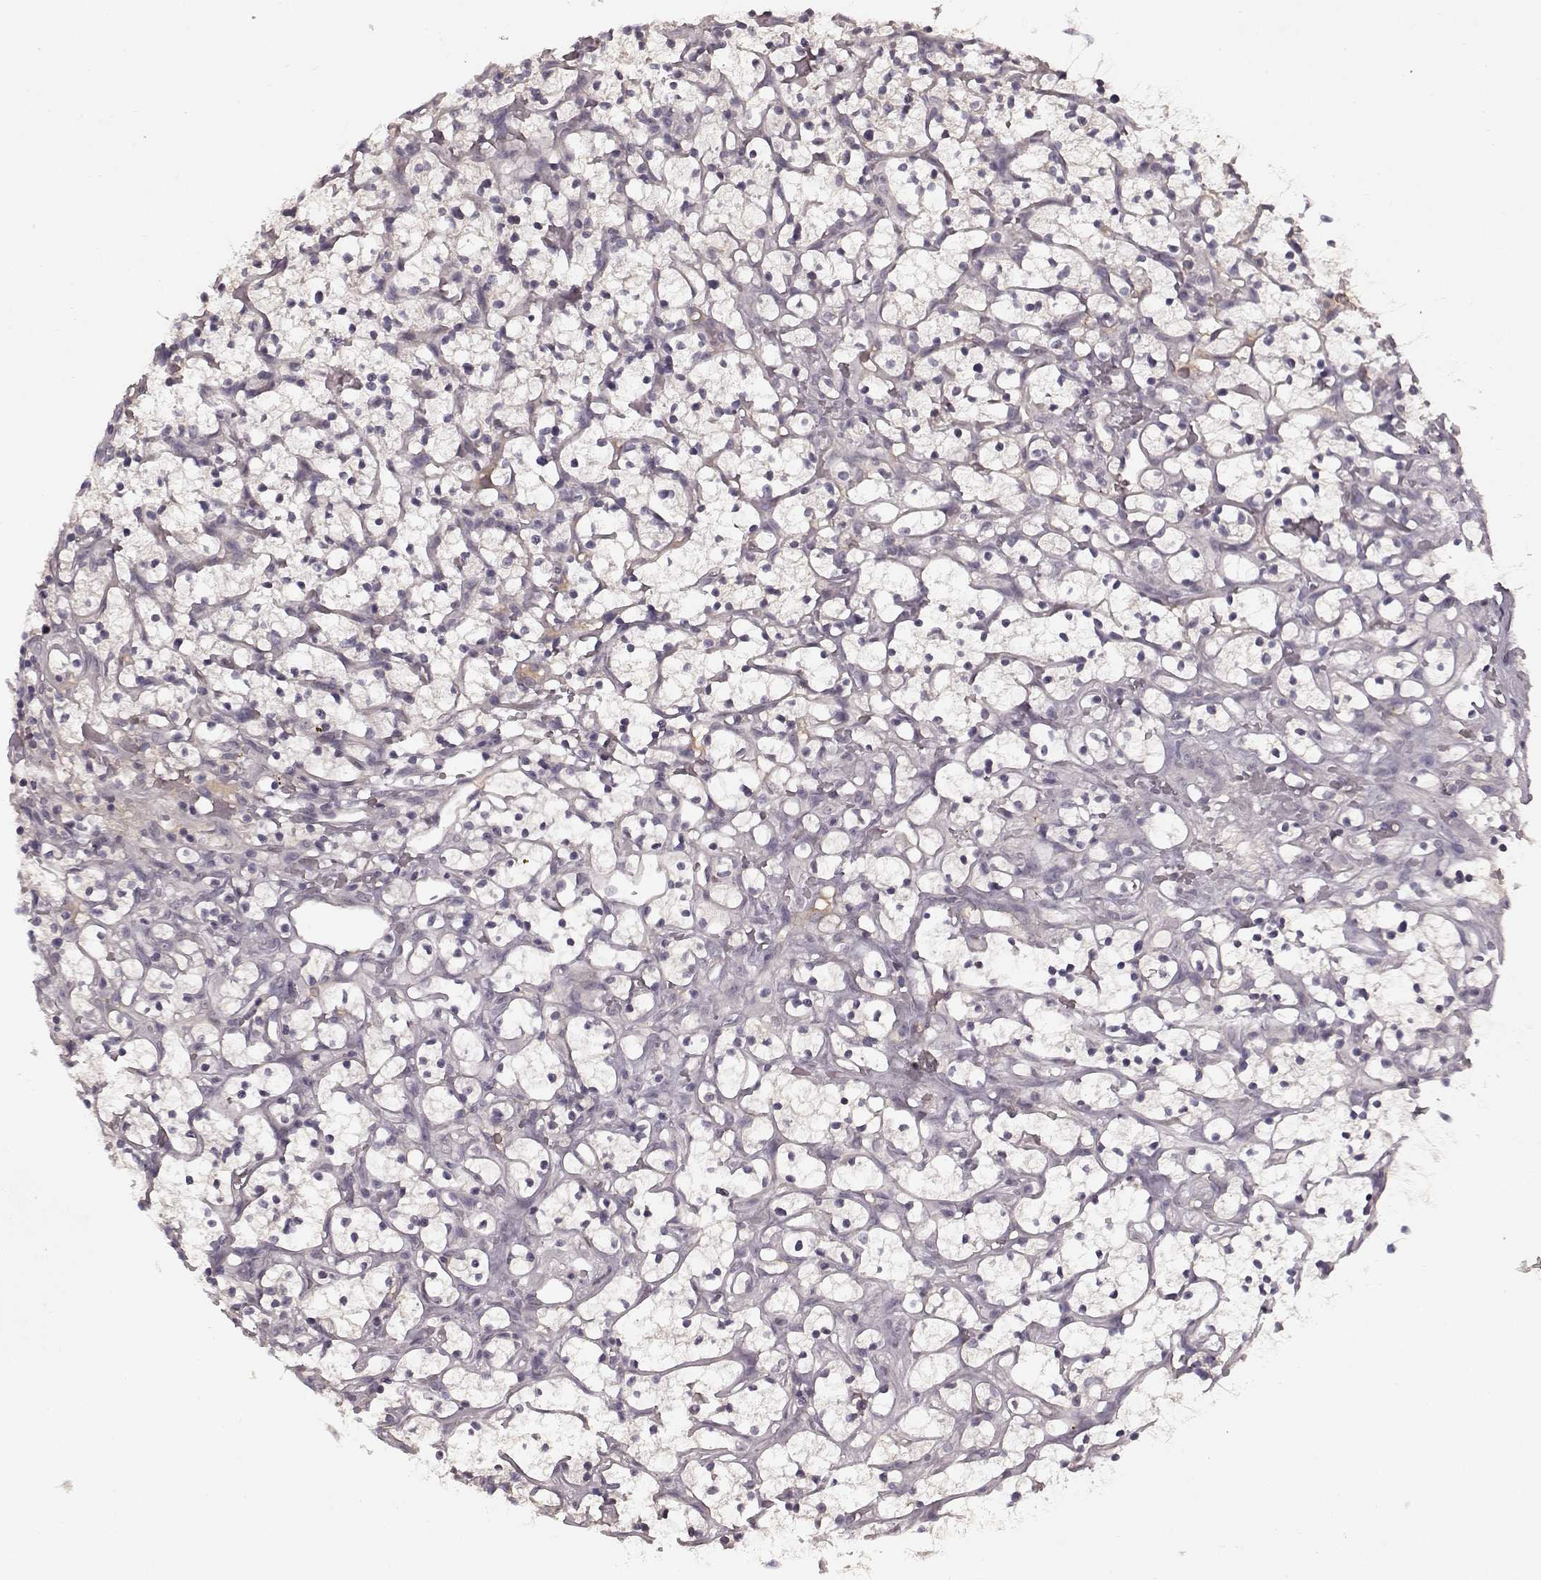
{"staining": {"intensity": "negative", "quantity": "none", "location": "none"}, "tissue": "renal cancer", "cell_type": "Tumor cells", "image_type": "cancer", "snomed": [{"axis": "morphology", "description": "Adenocarcinoma, NOS"}, {"axis": "topography", "description": "Kidney"}], "caption": "Renal cancer (adenocarcinoma) was stained to show a protein in brown. There is no significant positivity in tumor cells.", "gene": "SLC22A18", "patient": {"sex": "female", "age": 64}}